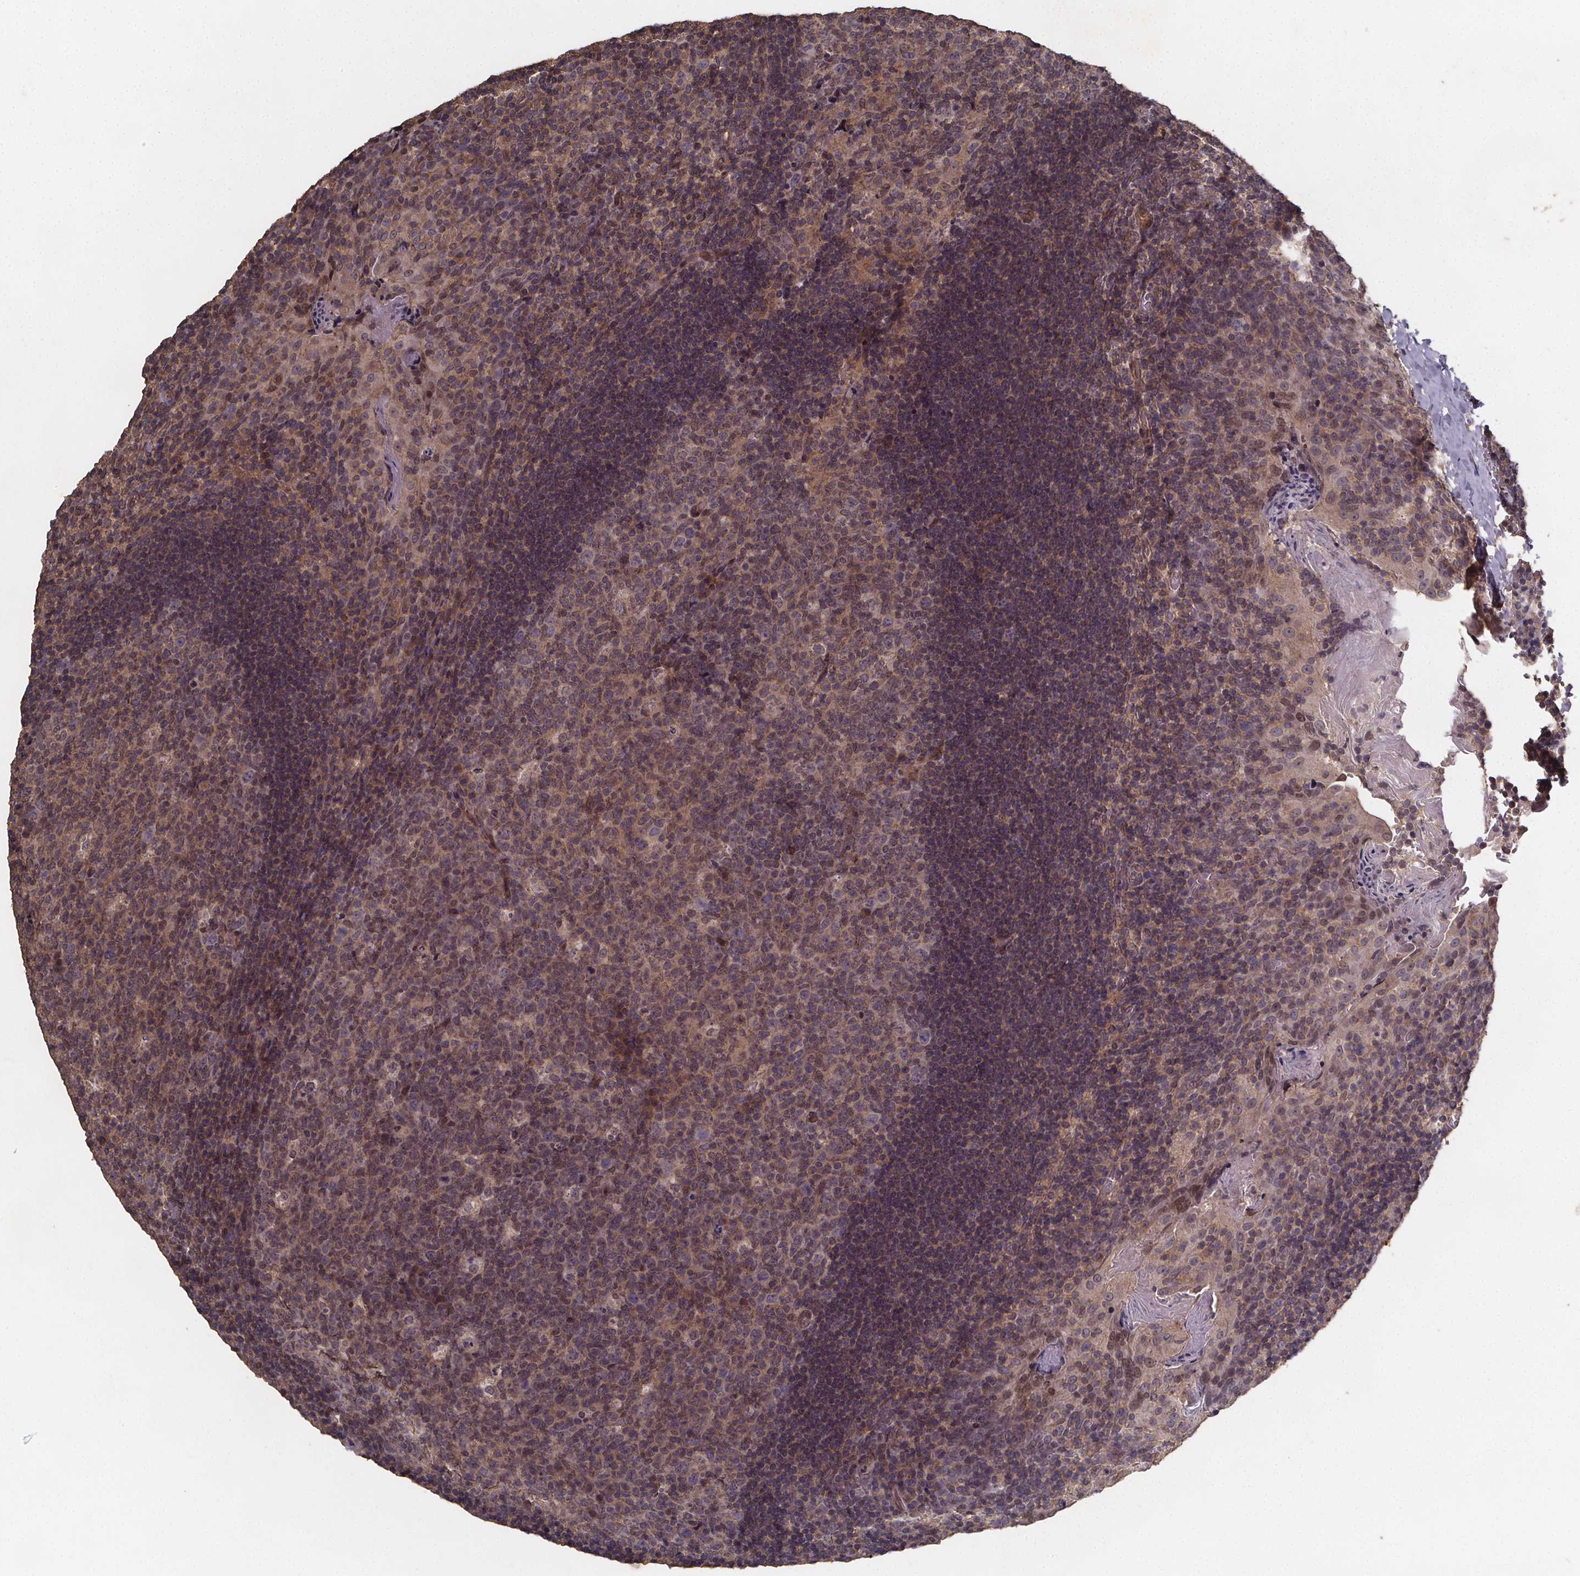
{"staining": {"intensity": "negative", "quantity": "none", "location": "none"}, "tissue": "tonsil", "cell_type": "Germinal center cells", "image_type": "normal", "snomed": [{"axis": "morphology", "description": "Normal tissue, NOS"}, {"axis": "topography", "description": "Tonsil"}], "caption": "A histopathology image of tonsil stained for a protein exhibits no brown staining in germinal center cells.", "gene": "PIERCE2", "patient": {"sex": "male", "age": 17}}